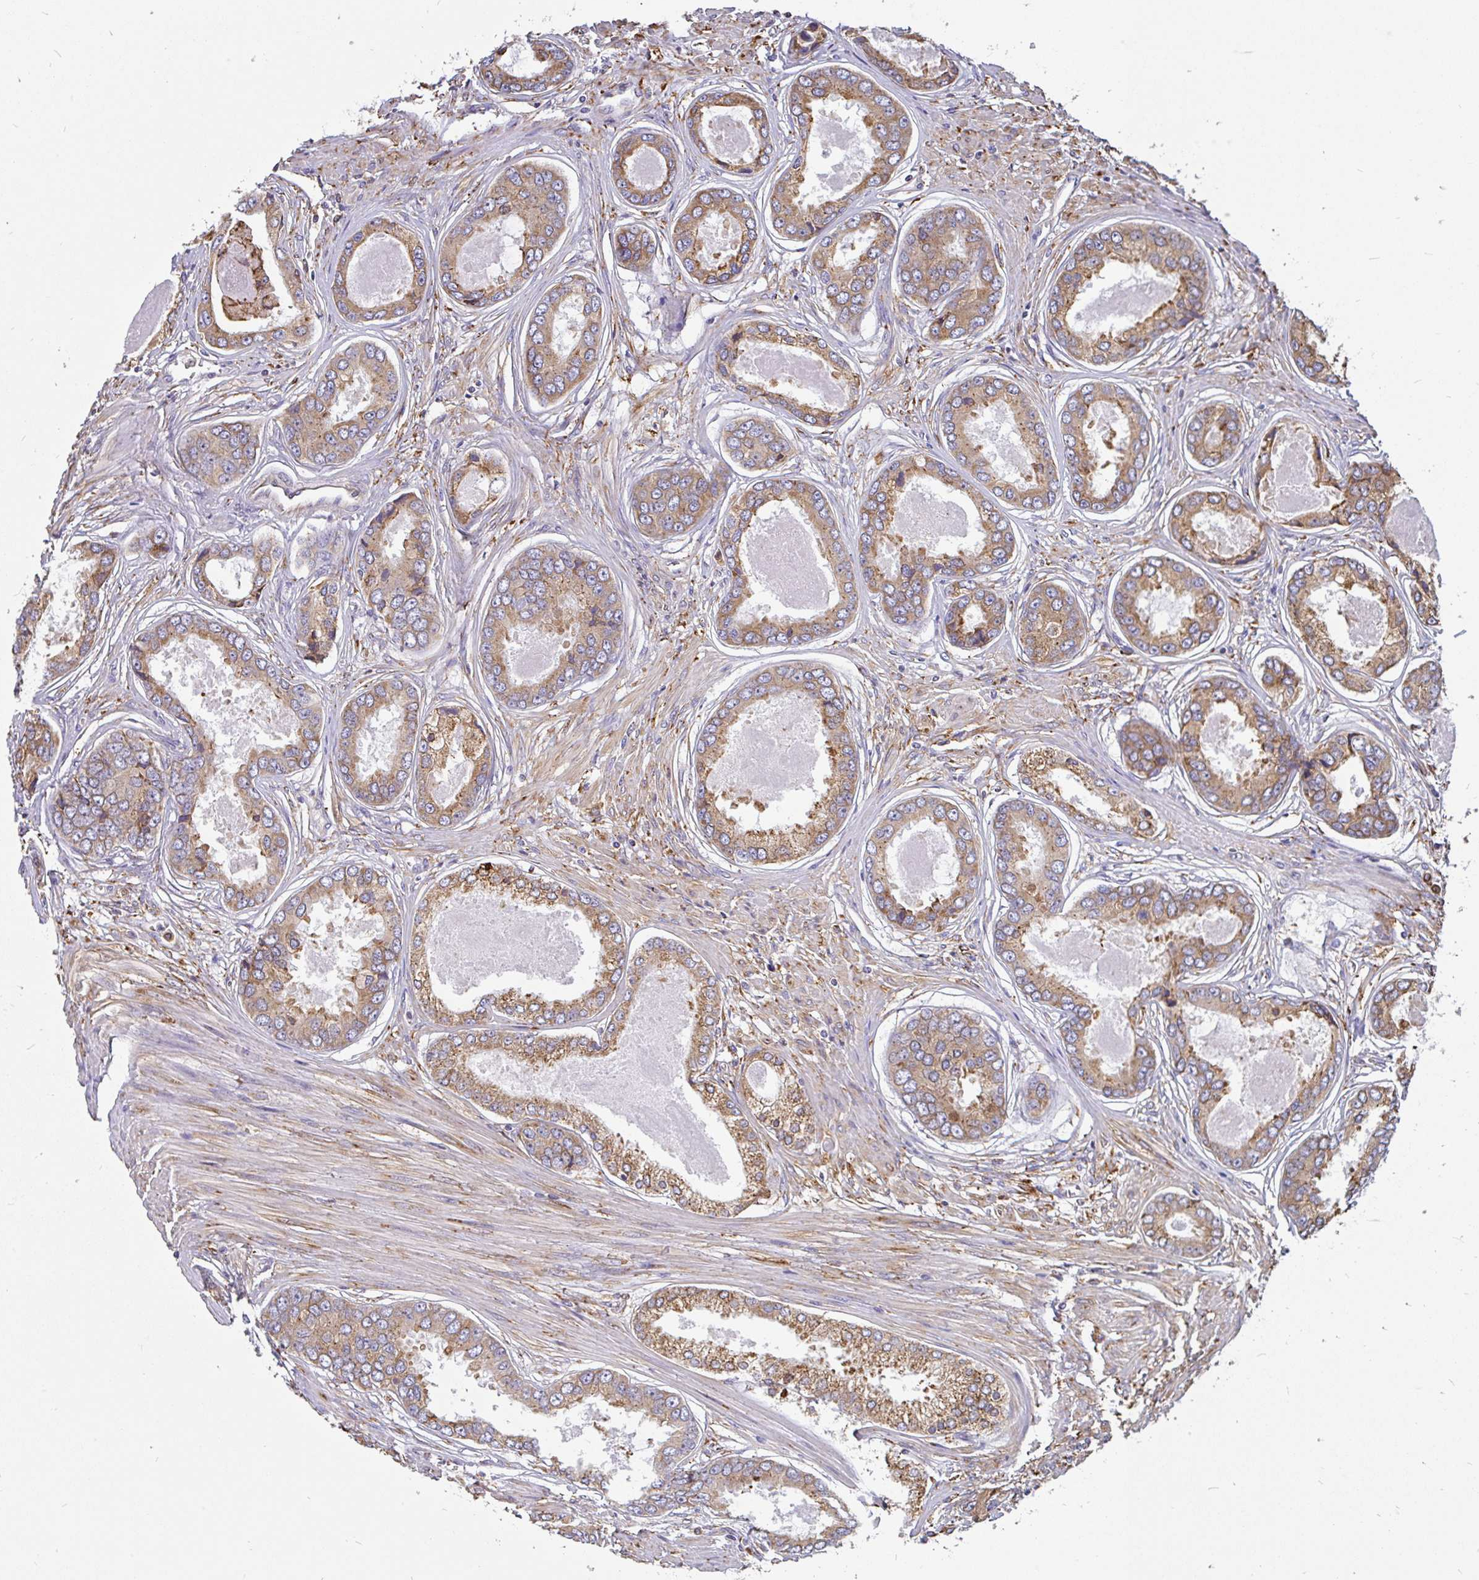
{"staining": {"intensity": "moderate", "quantity": ">75%", "location": "cytoplasmic/membranous"}, "tissue": "prostate cancer", "cell_type": "Tumor cells", "image_type": "cancer", "snomed": [{"axis": "morphology", "description": "Adenocarcinoma, Low grade"}, {"axis": "topography", "description": "Prostate"}], "caption": "DAB (3,3'-diaminobenzidine) immunohistochemical staining of human low-grade adenocarcinoma (prostate) displays moderate cytoplasmic/membranous protein expression in approximately >75% of tumor cells. Ihc stains the protein of interest in brown and the nuclei are stained blue.", "gene": "EML5", "patient": {"sex": "male", "age": 68}}